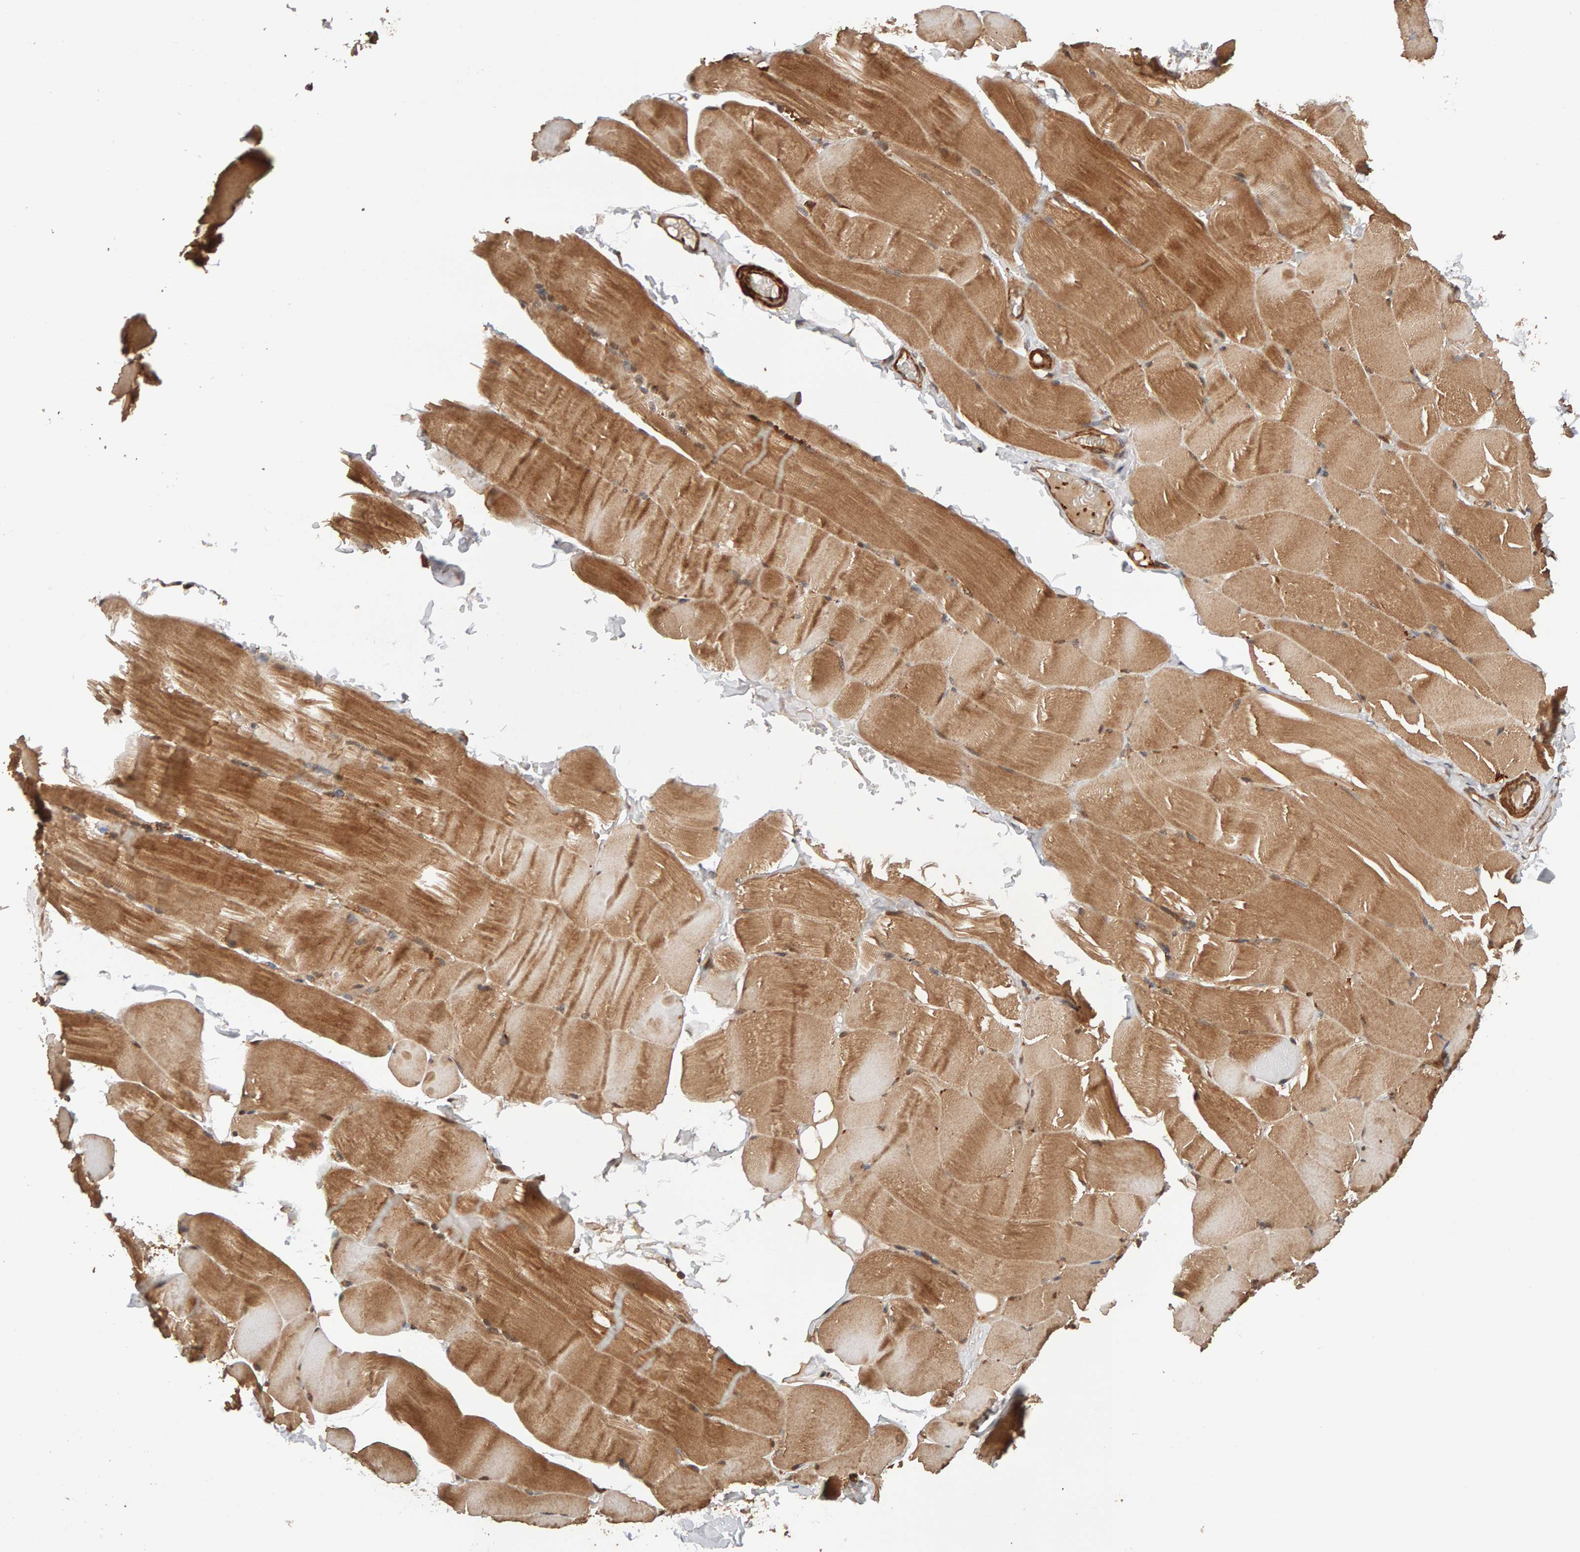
{"staining": {"intensity": "moderate", "quantity": ">75%", "location": "cytoplasmic/membranous"}, "tissue": "skeletal muscle", "cell_type": "Myocytes", "image_type": "normal", "snomed": [{"axis": "morphology", "description": "Normal tissue, NOS"}, {"axis": "topography", "description": "Skin"}, {"axis": "topography", "description": "Skeletal muscle"}], "caption": "Normal skeletal muscle reveals moderate cytoplasmic/membranous staining in about >75% of myocytes.", "gene": "SYNRG", "patient": {"sex": "male", "age": 83}}